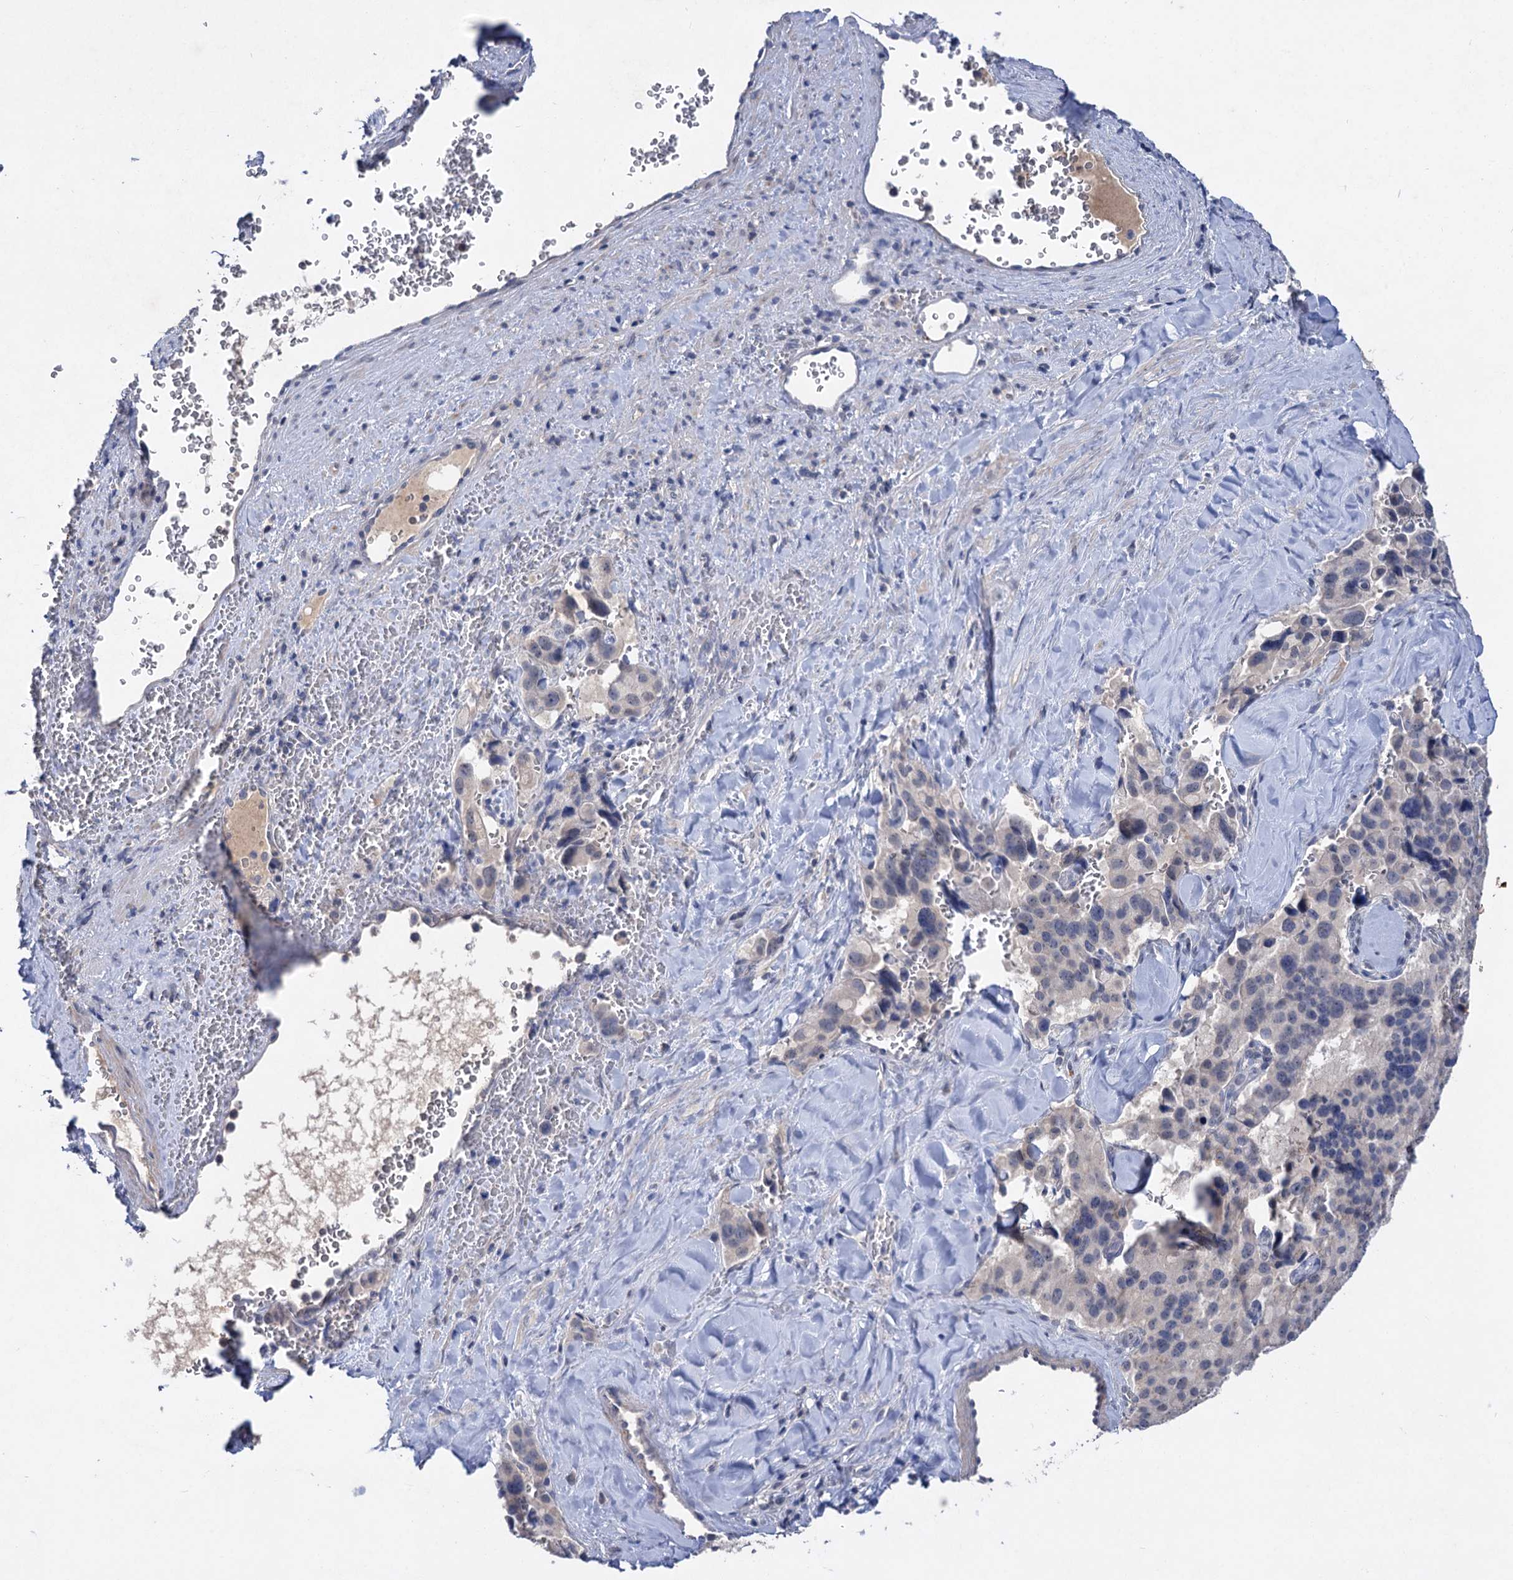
{"staining": {"intensity": "negative", "quantity": "none", "location": "none"}, "tissue": "pancreatic cancer", "cell_type": "Tumor cells", "image_type": "cancer", "snomed": [{"axis": "morphology", "description": "Adenocarcinoma, NOS"}, {"axis": "topography", "description": "Pancreas"}], "caption": "This is an IHC micrograph of human pancreatic adenocarcinoma. There is no expression in tumor cells.", "gene": "ATP4A", "patient": {"sex": "male", "age": 65}}